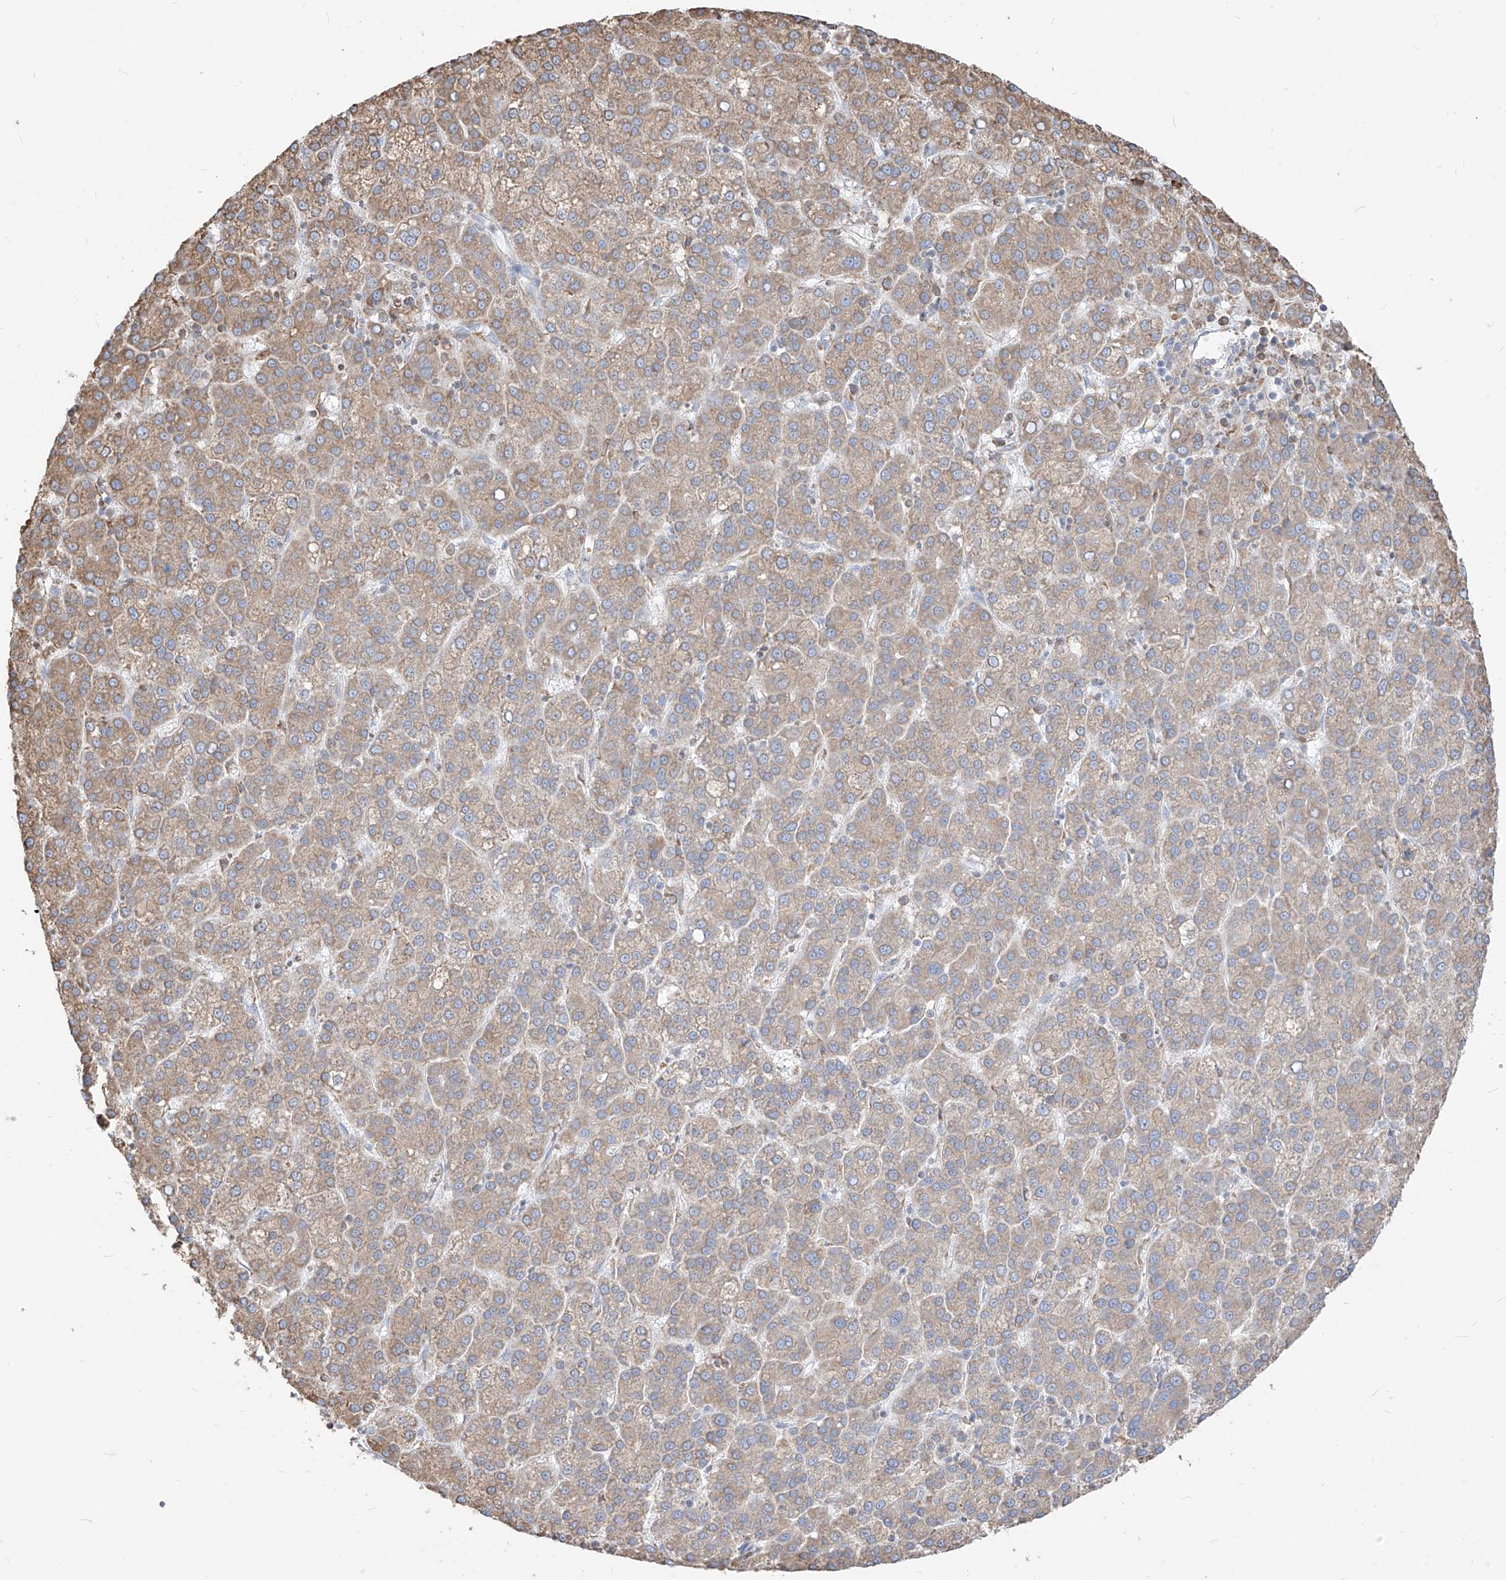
{"staining": {"intensity": "moderate", "quantity": "<25%", "location": "cytoplasmic/membranous"}, "tissue": "liver cancer", "cell_type": "Tumor cells", "image_type": "cancer", "snomed": [{"axis": "morphology", "description": "Carcinoma, Hepatocellular, NOS"}, {"axis": "topography", "description": "Liver"}], "caption": "Protein analysis of hepatocellular carcinoma (liver) tissue exhibits moderate cytoplasmic/membranous staining in approximately <25% of tumor cells. (IHC, brightfield microscopy, high magnification).", "gene": "PDIA6", "patient": {"sex": "female", "age": 58}}